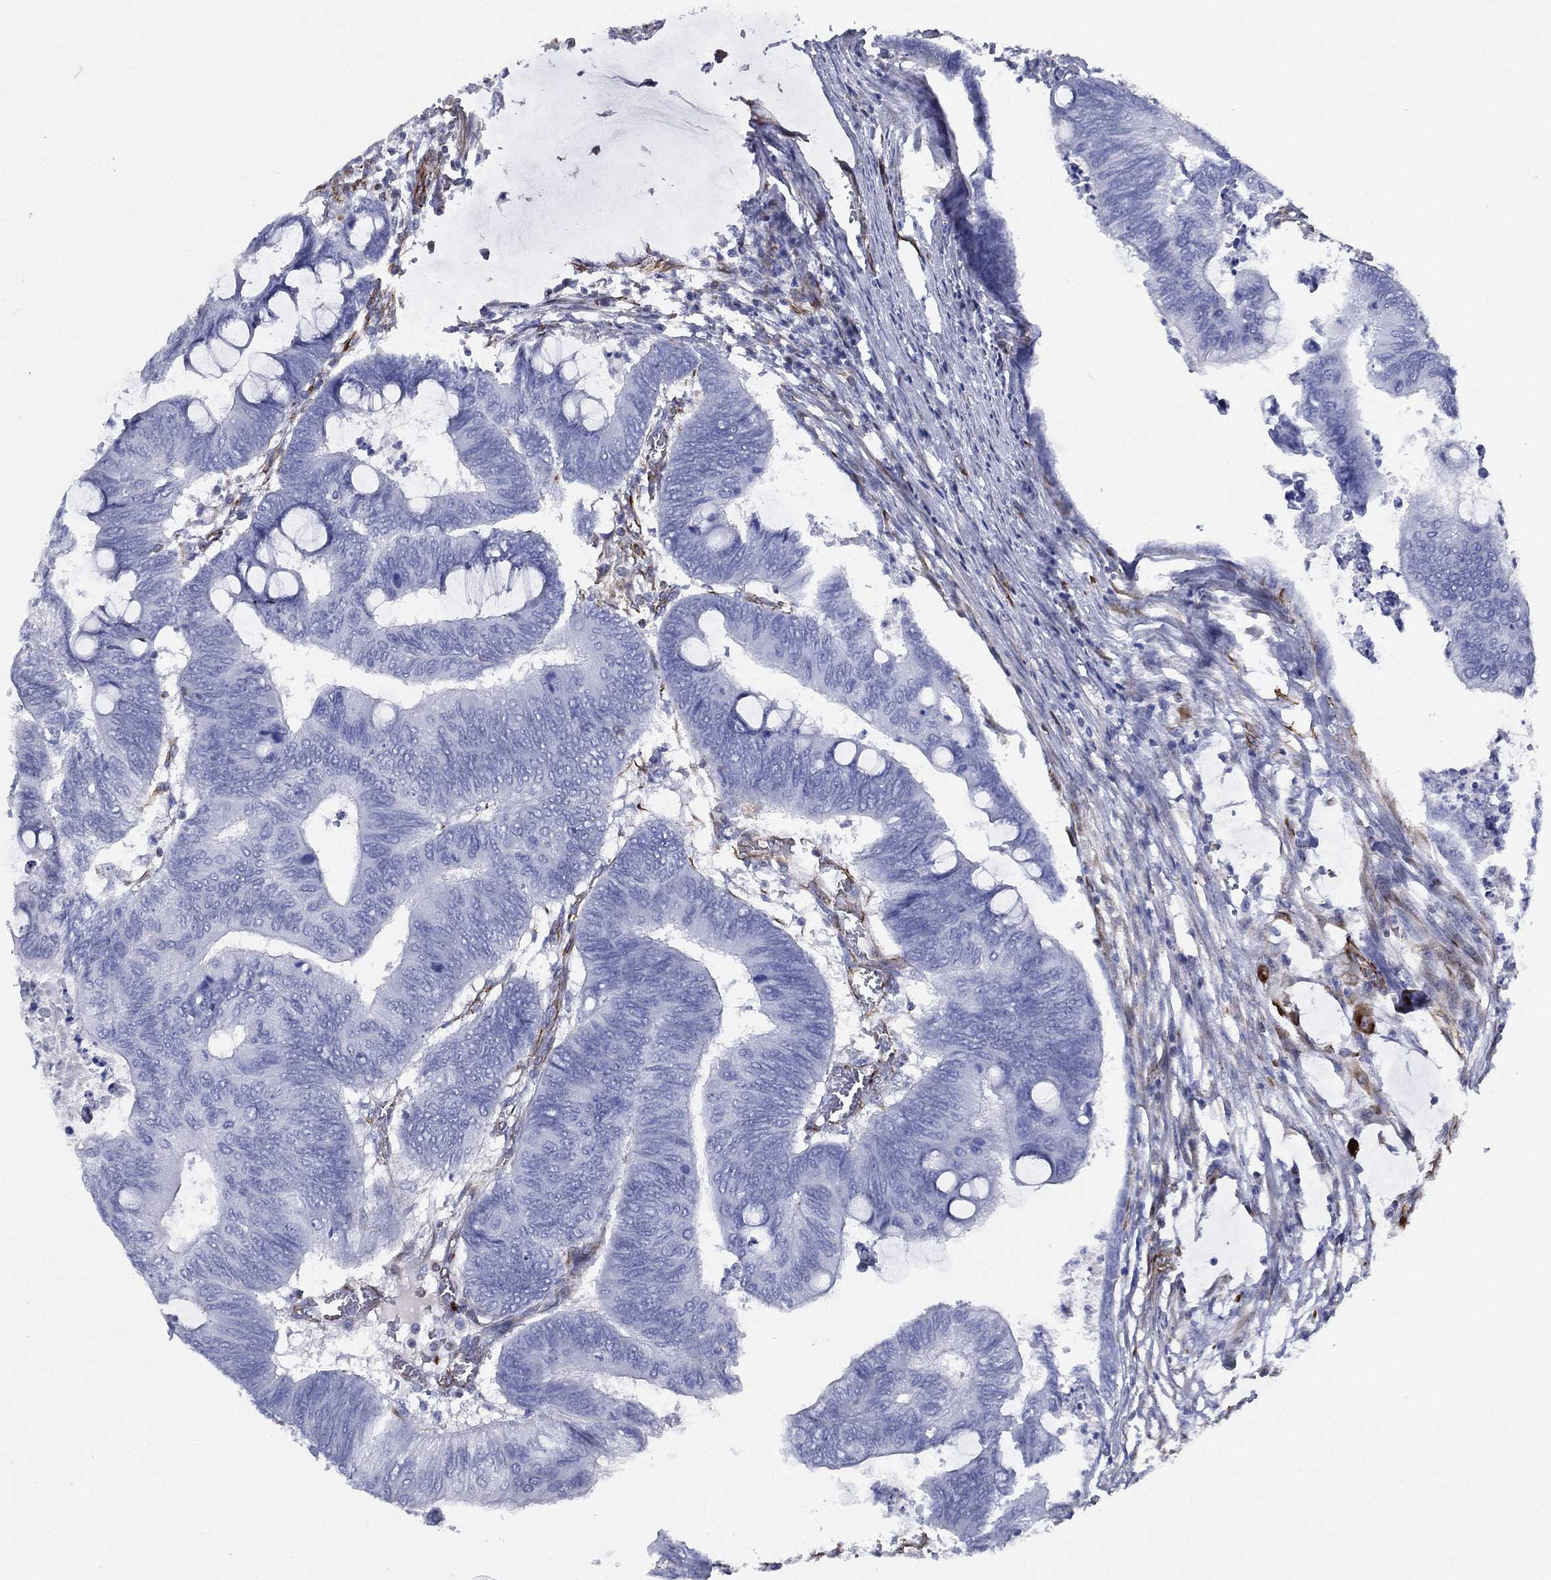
{"staining": {"intensity": "negative", "quantity": "none", "location": "none"}, "tissue": "colorectal cancer", "cell_type": "Tumor cells", "image_type": "cancer", "snomed": [{"axis": "morphology", "description": "Normal tissue, NOS"}, {"axis": "morphology", "description": "Adenocarcinoma, NOS"}, {"axis": "topography", "description": "Rectum"}, {"axis": "topography", "description": "Peripheral nerve tissue"}], "caption": "Histopathology image shows no protein staining in tumor cells of colorectal adenocarcinoma tissue.", "gene": "MAS1", "patient": {"sex": "male", "age": 92}}